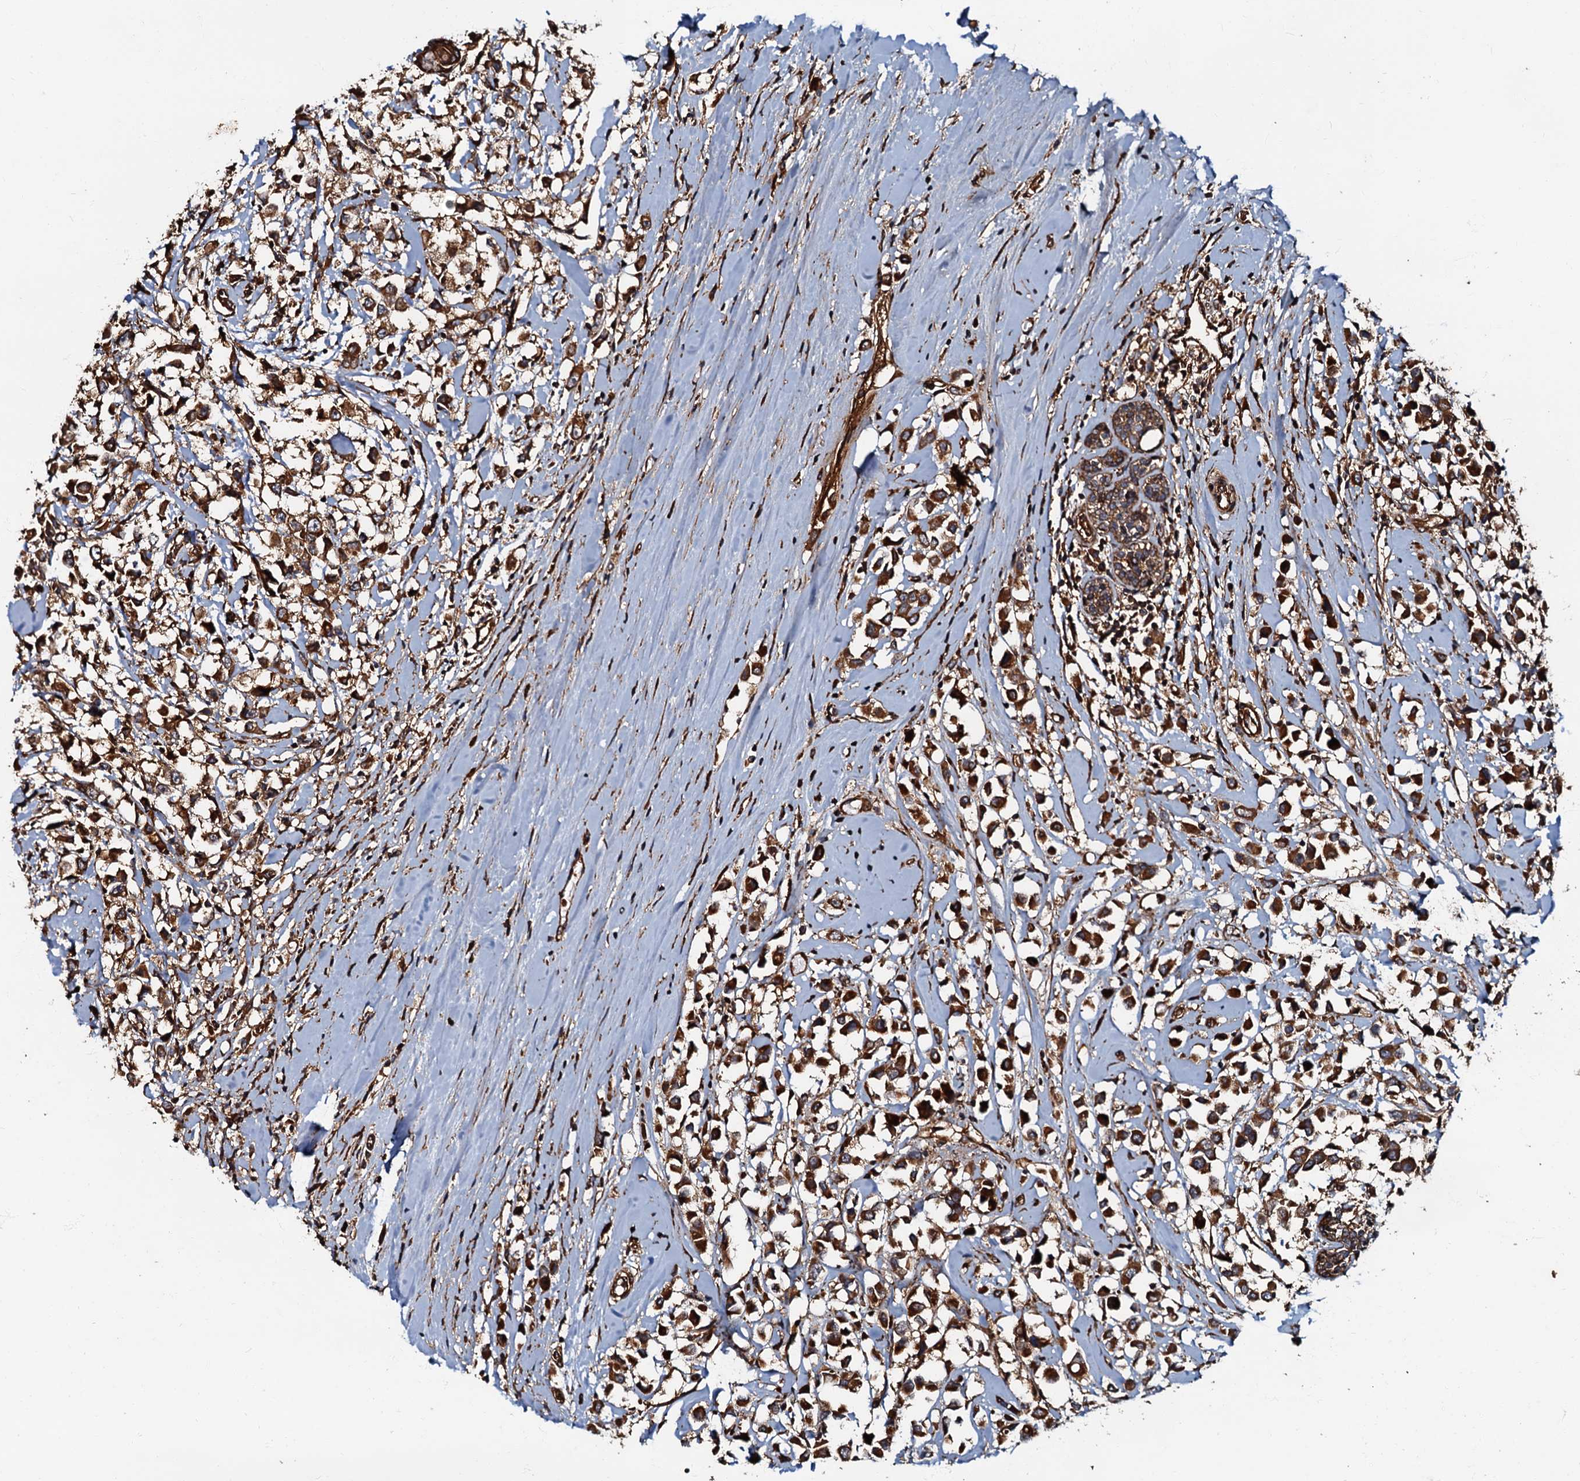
{"staining": {"intensity": "strong", "quantity": ">75%", "location": "cytoplasmic/membranous"}, "tissue": "breast cancer", "cell_type": "Tumor cells", "image_type": "cancer", "snomed": [{"axis": "morphology", "description": "Duct carcinoma"}, {"axis": "topography", "description": "Breast"}], "caption": "Protein expression analysis of breast cancer (invasive ductal carcinoma) exhibits strong cytoplasmic/membranous staining in approximately >75% of tumor cells.", "gene": "BLOC1S6", "patient": {"sex": "female", "age": 61}}